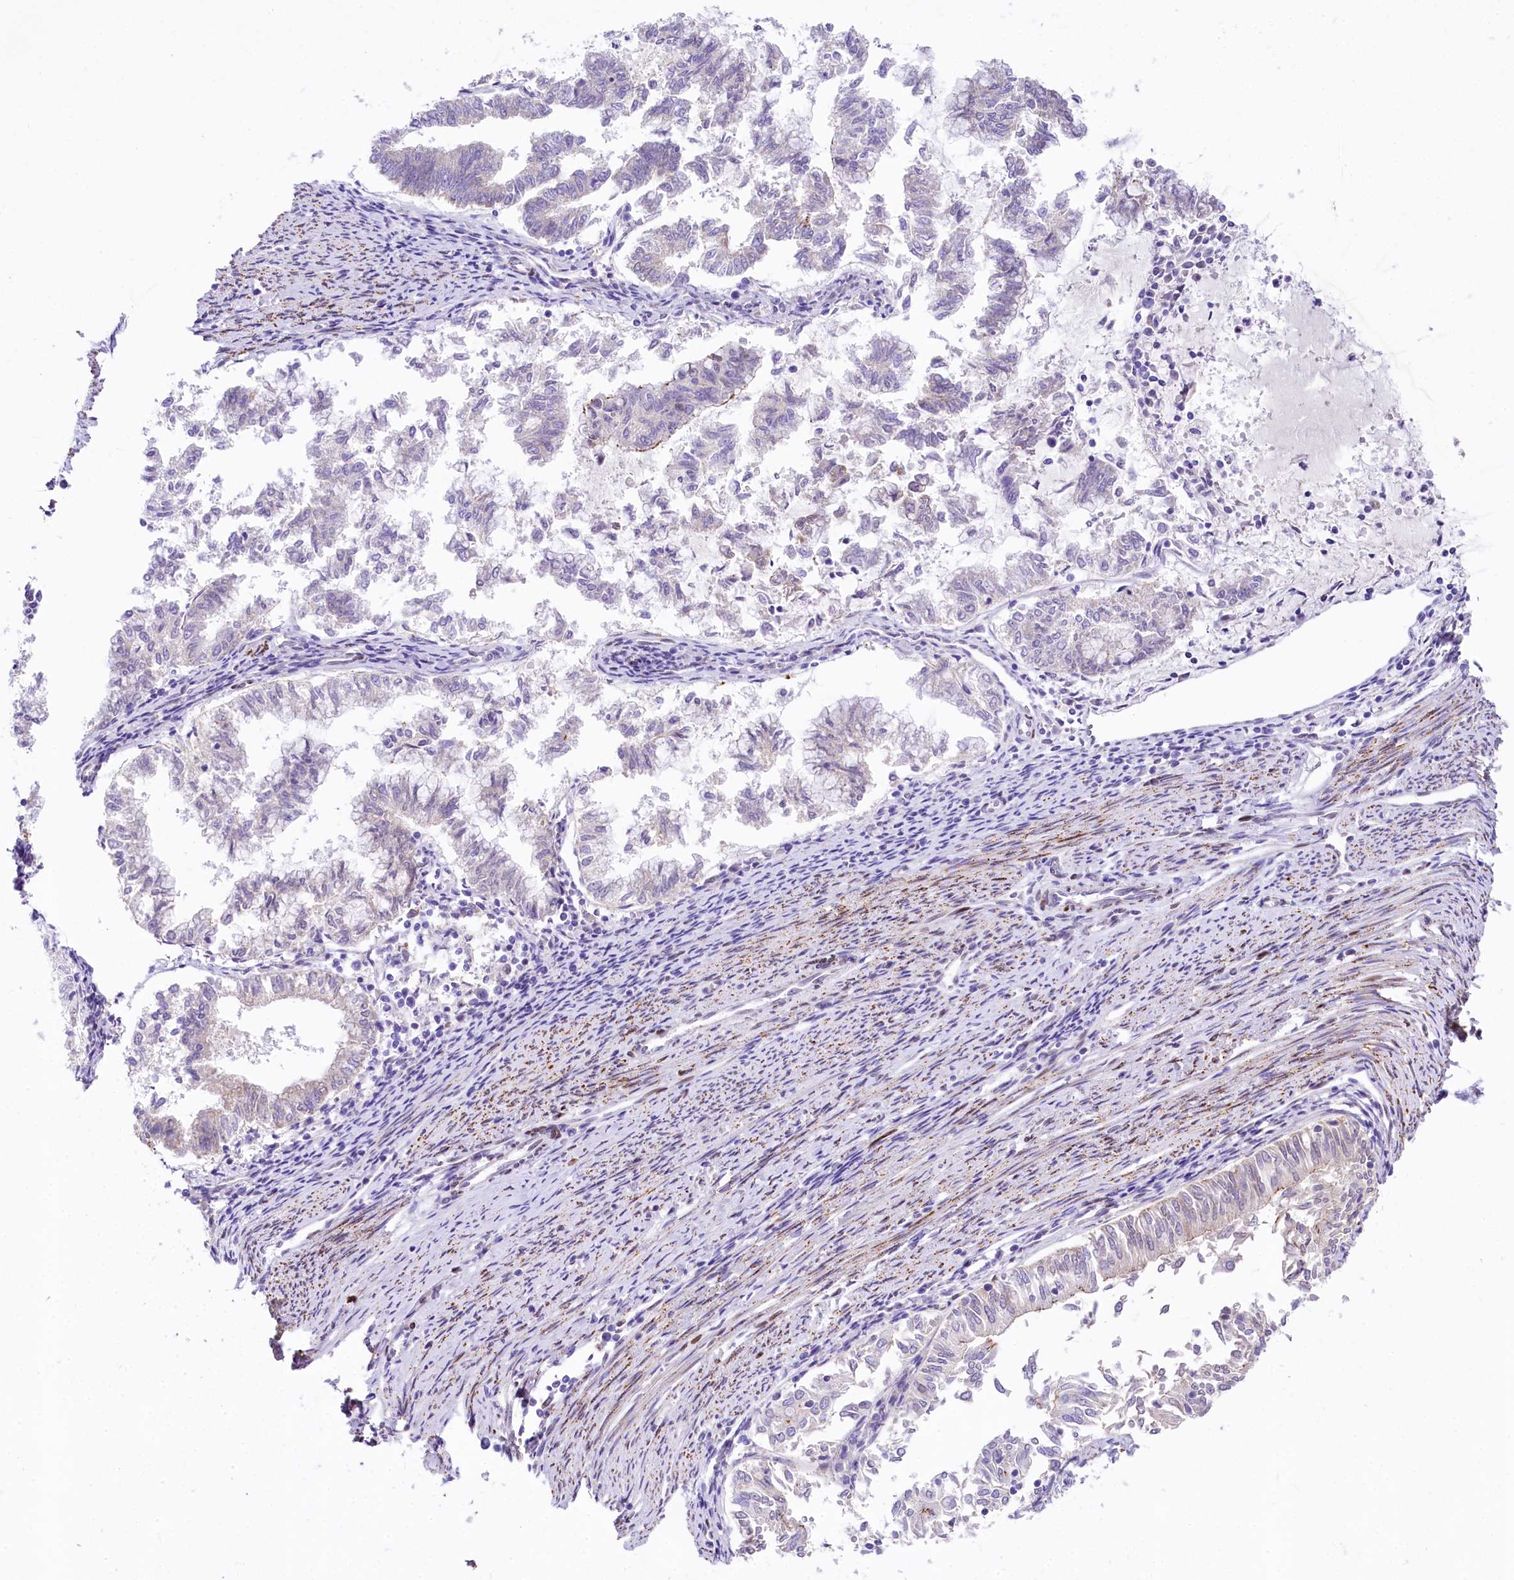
{"staining": {"intensity": "negative", "quantity": "none", "location": "none"}, "tissue": "endometrial cancer", "cell_type": "Tumor cells", "image_type": "cancer", "snomed": [{"axis": "morphology", "description": "Adenocarcinoma, NOS"}, {"axis": "topography", "description": "Endometrium"}], "caption": "Human adenocarcinoma (endometrial) stained for a protein using immunohistochemistry (IHC) displays no staining in tumor cells.", "gene": "PPIP5K2", "patient": {"sex": "female", "age": 79}}